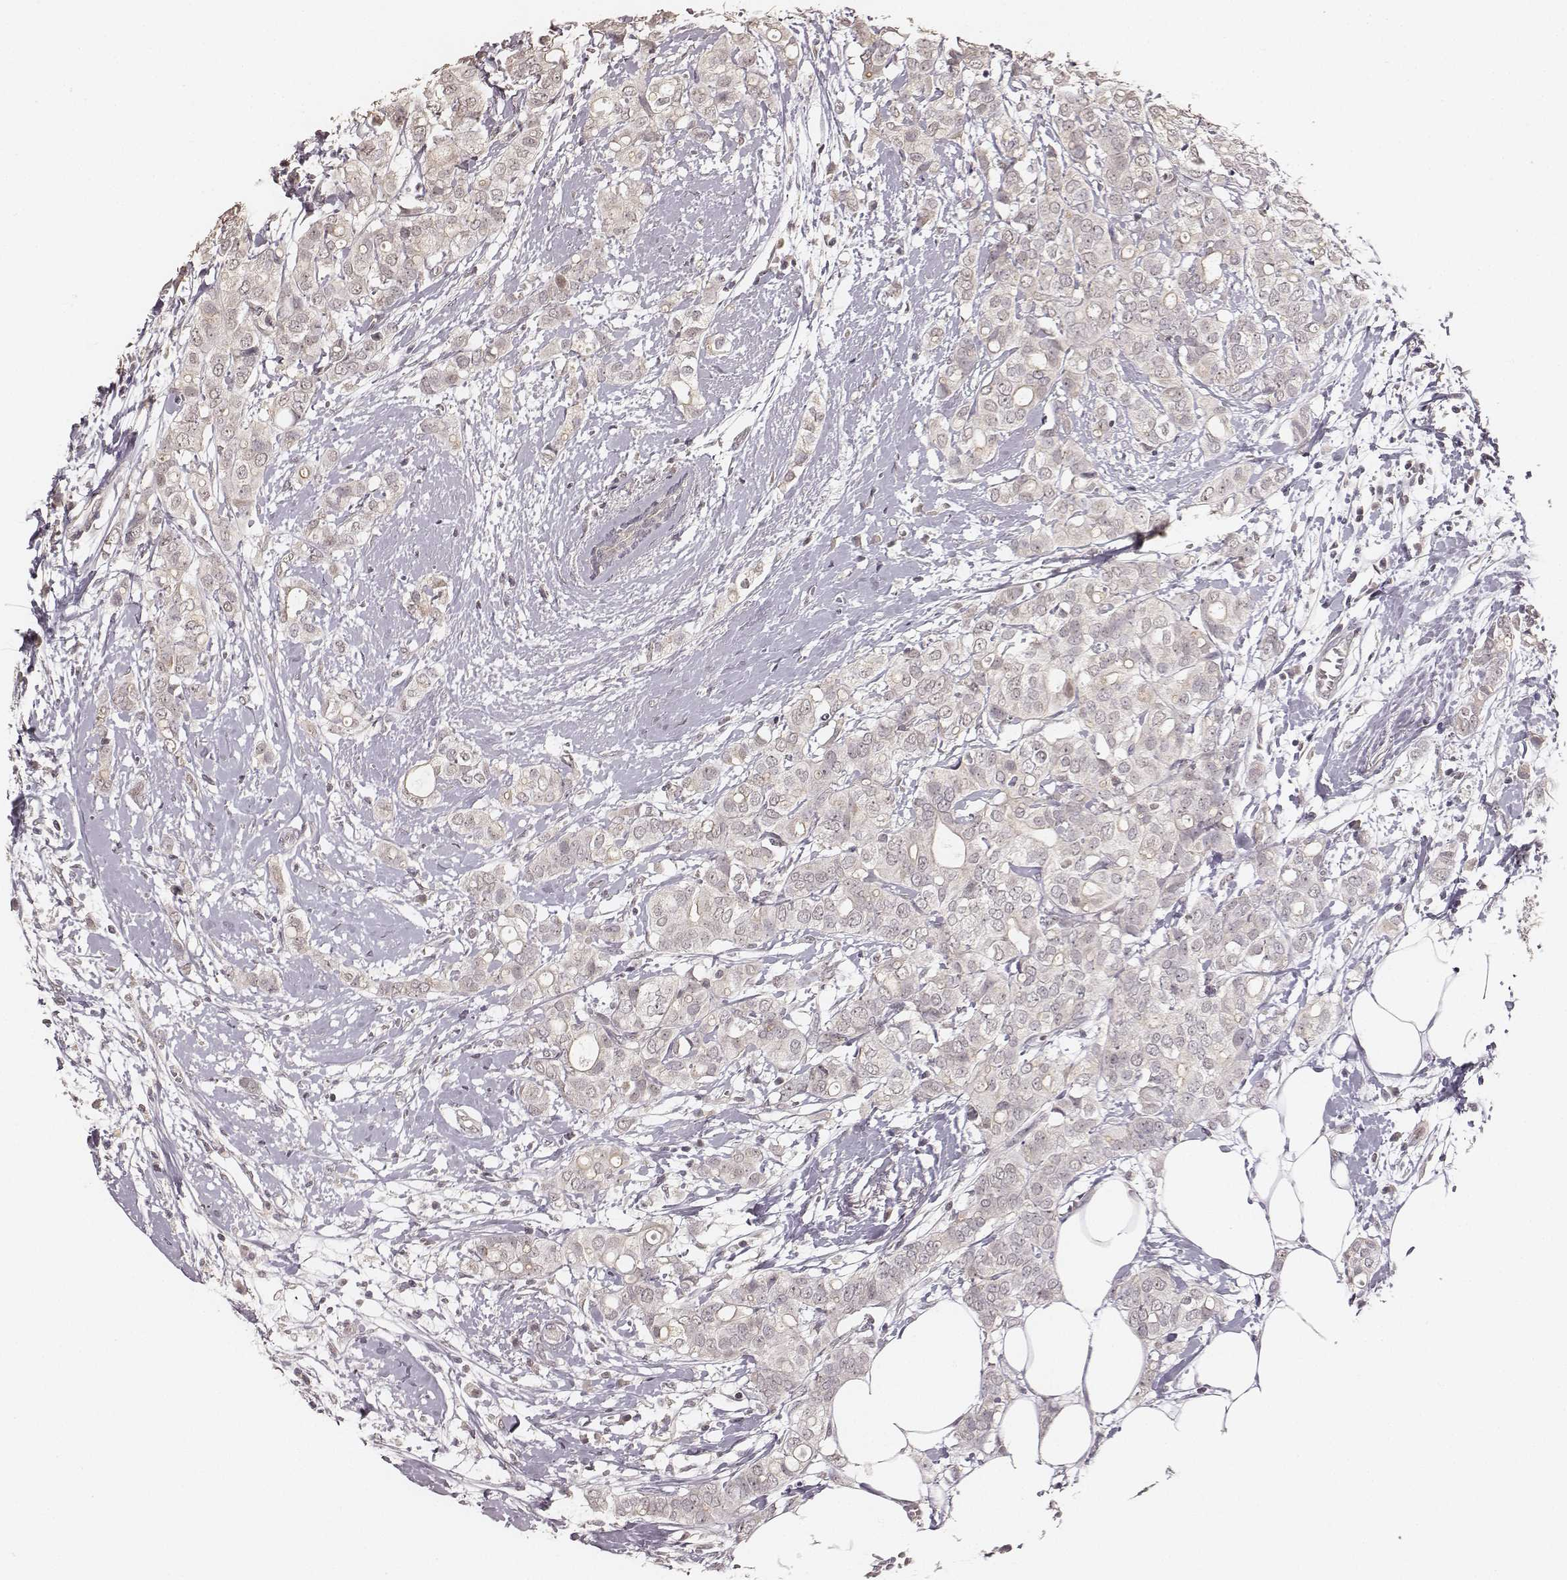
{"staining": {"intensity": "negative", "quantity": "none", "location": "none"}, "tissue": "breast cancer", "cell_type": "Tumor cells", "image_type": "cancer", "snomed": [{"axis": "morphology", "description": "Duct carcinoma"}, {"axis": "topography", "description": "Breast"}], "caption": "Immunohistochemical staining of human intraductal carcinoma (breast) shows no significant staining in tumor cells.", "gene": "LY6K", "patient": {"sex": "female", "age": 40}}